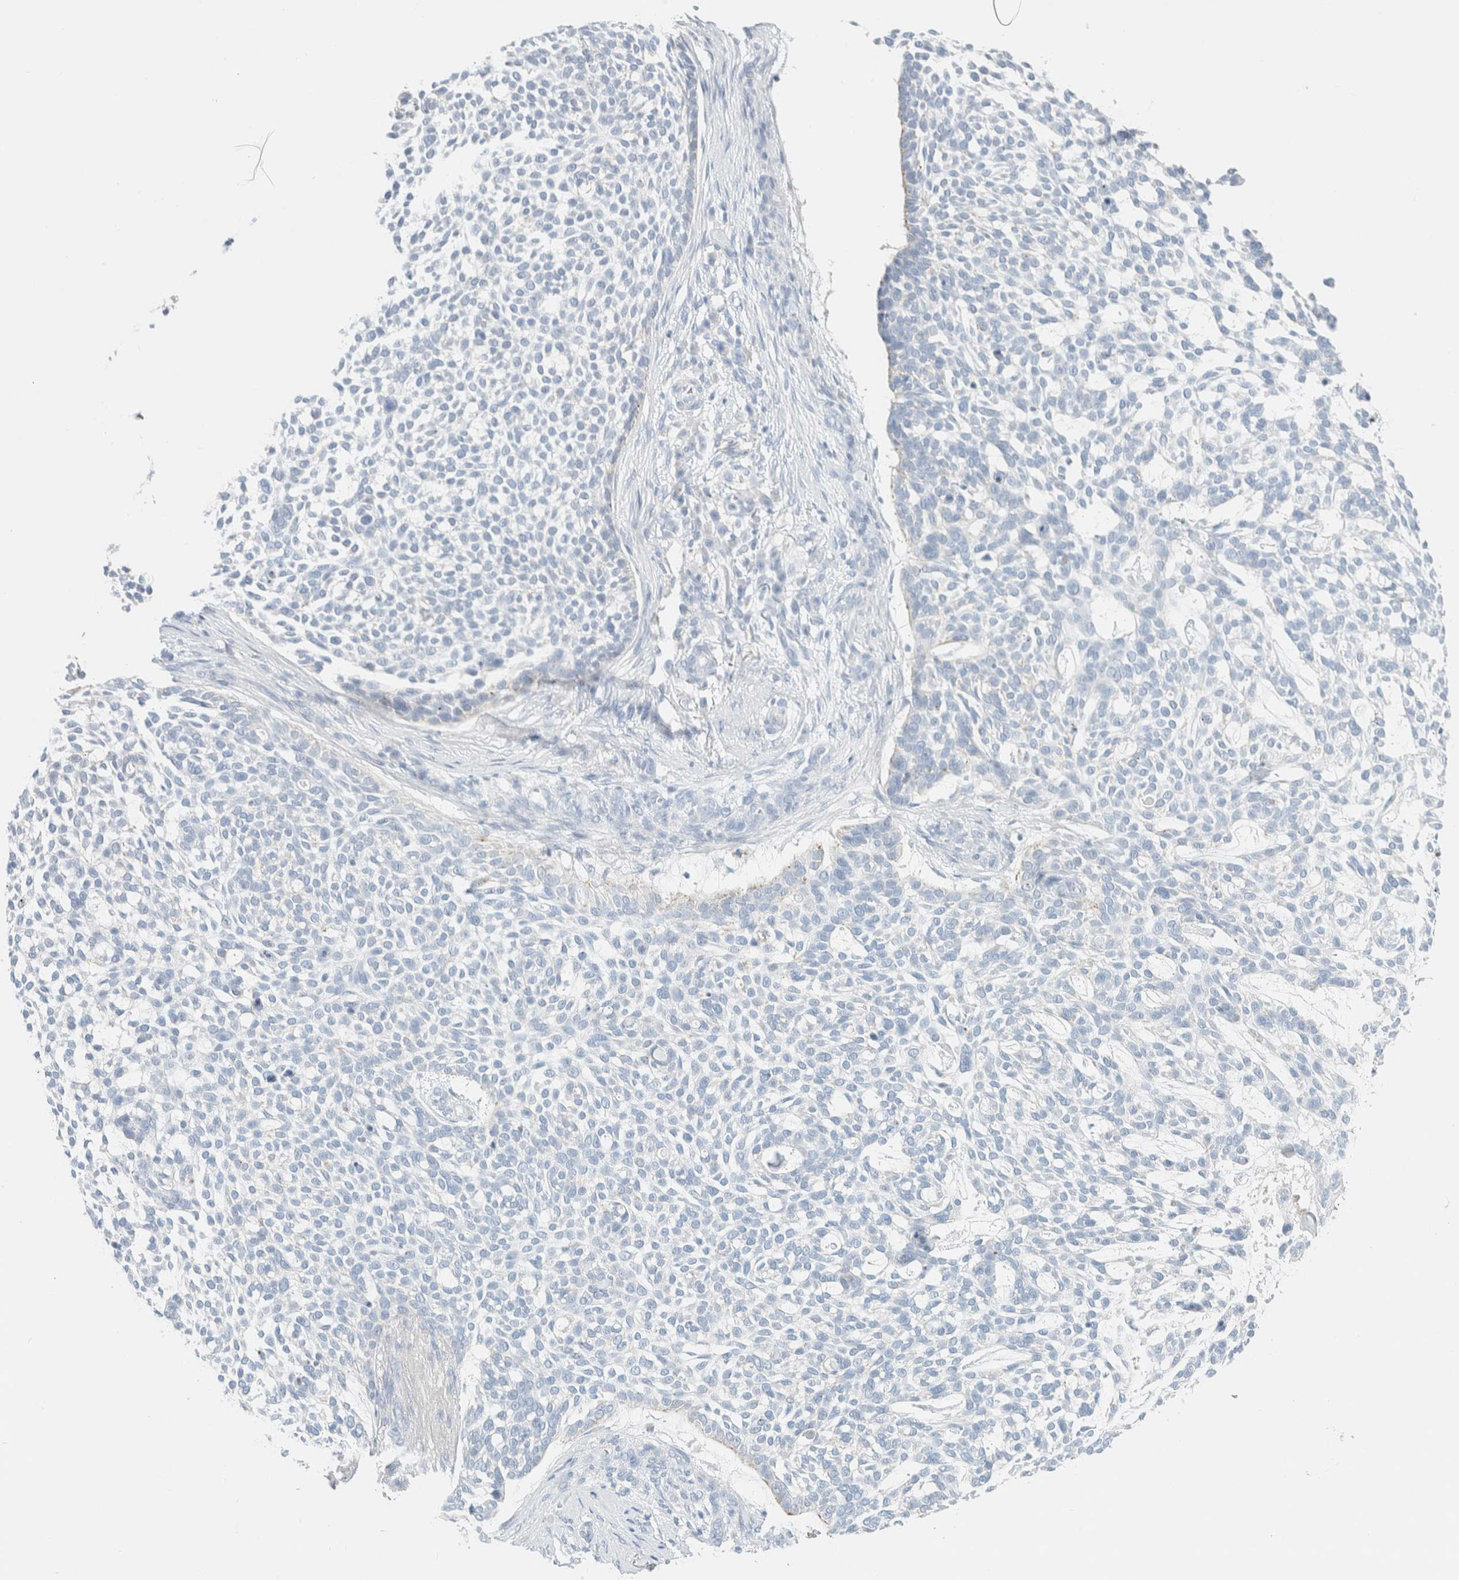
{"staining": {"intensity": "negative", "quantity": "none", "location": "none"}, "tissue": "skin cancer", "cell_type": "Tumor cells", "image_type": "cancer", "snomed": [{"axis": "morphology", "description": "Basal cell carcinoma"}, {"axis": "topography", "description": "Skin"}], "caption": "This is an immunohistochemistry micrograph of human basal cell carcinoma (skin). There is no expression in tumor cells.", "gene": "CPQ", "patient": {"sex": "female", "age": 64}}